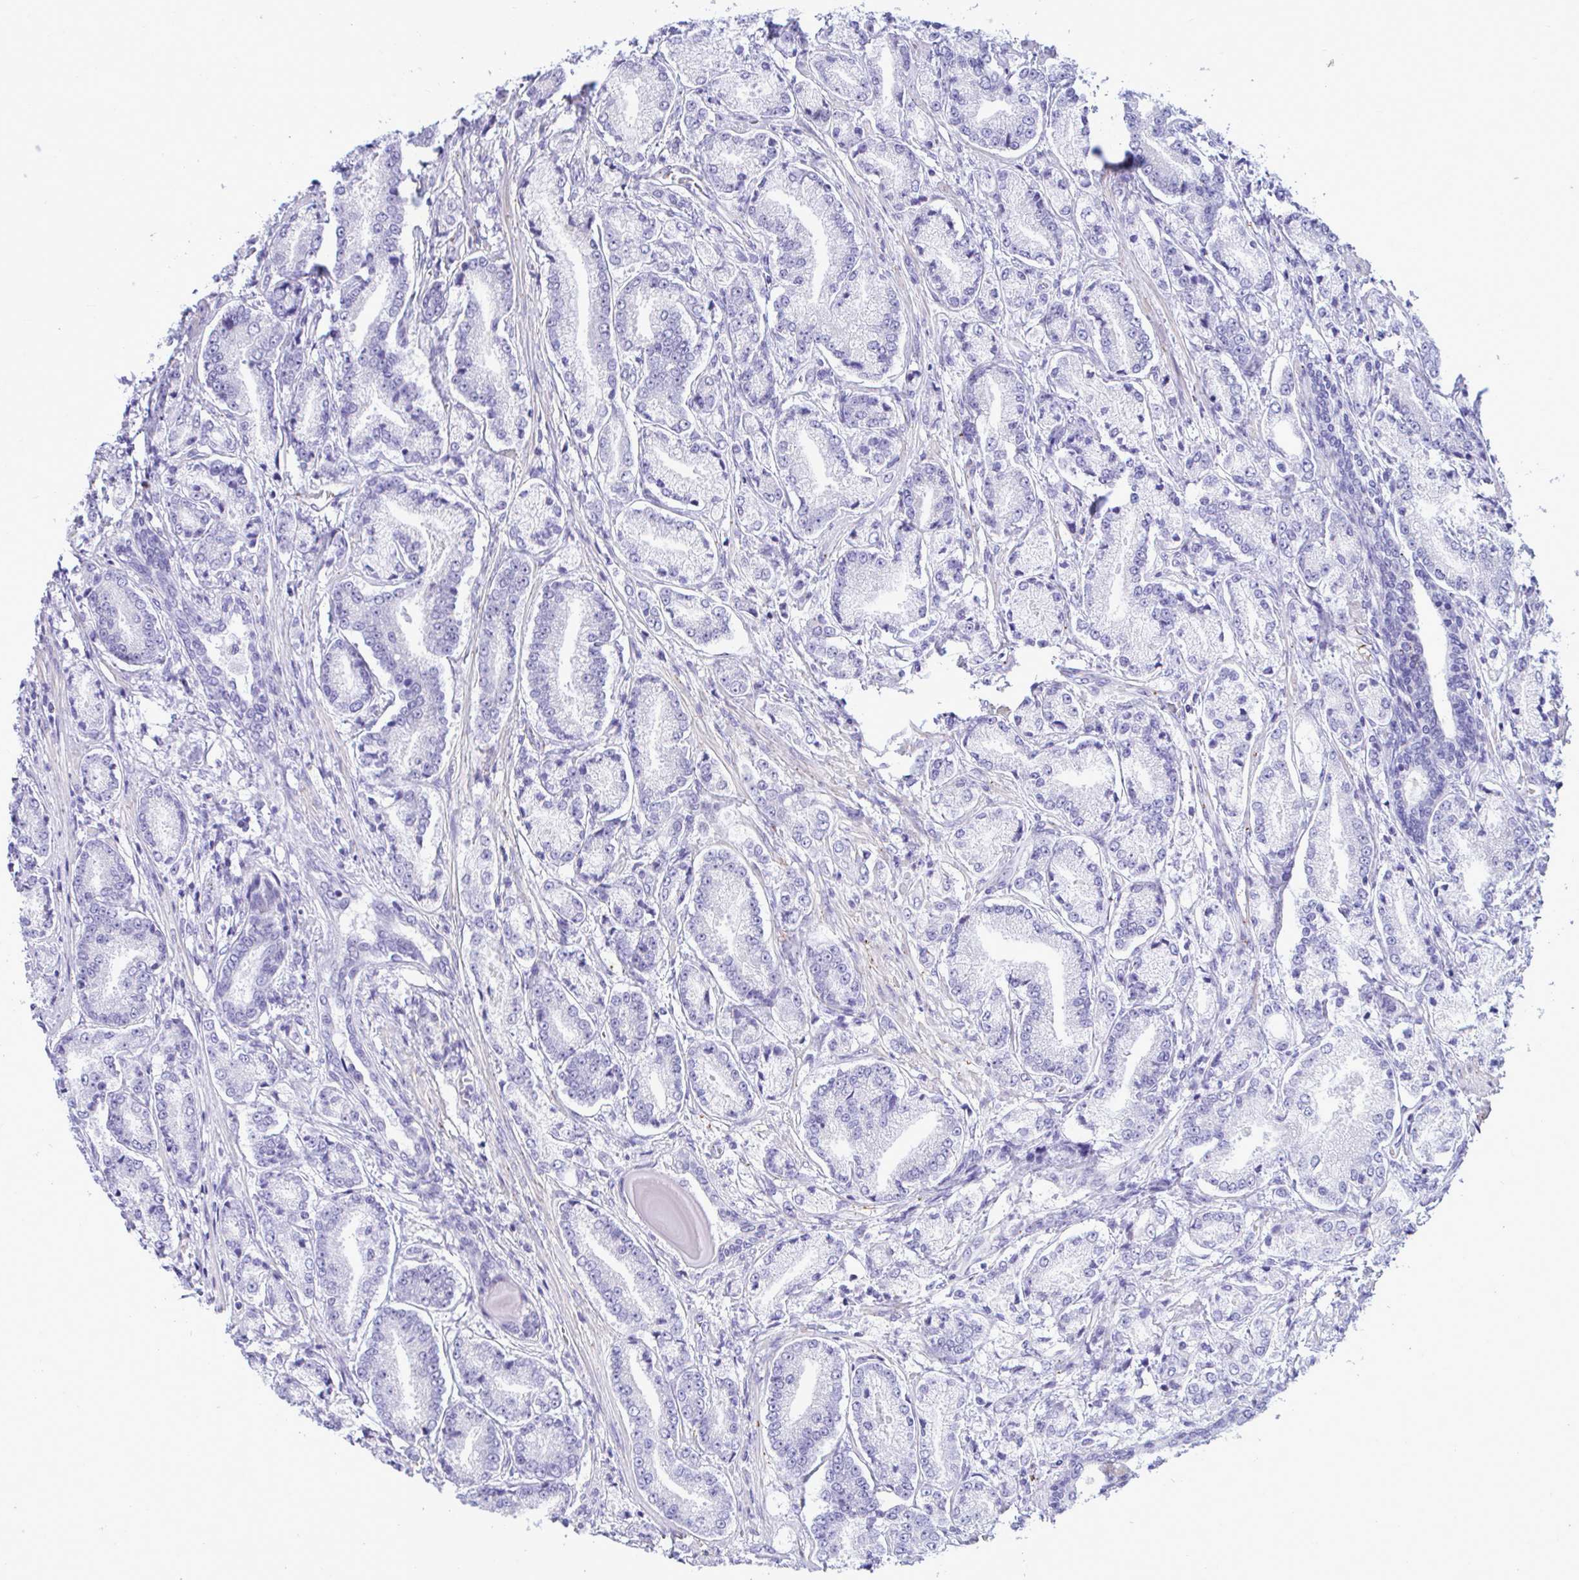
{"staining": {"intensity": "negative", "quantity": "none", "location": "none"}, "tissue": "prostate cancer", "cell_type": "Tumor cells", "image_type": "cancer", "snomed": [{"axis": "morphology", "description": "Adenocarcinoma, High grade"}, {"axis": "topography", "description": "Prostate and seminal vesicle, NOS"}], "caption": "Prostate cancer was stained to show a protein in brown. There is no significant expression in tumor cells.", "gene": "SLC25A51", "patient": {"sex": "male", "age": 61}}